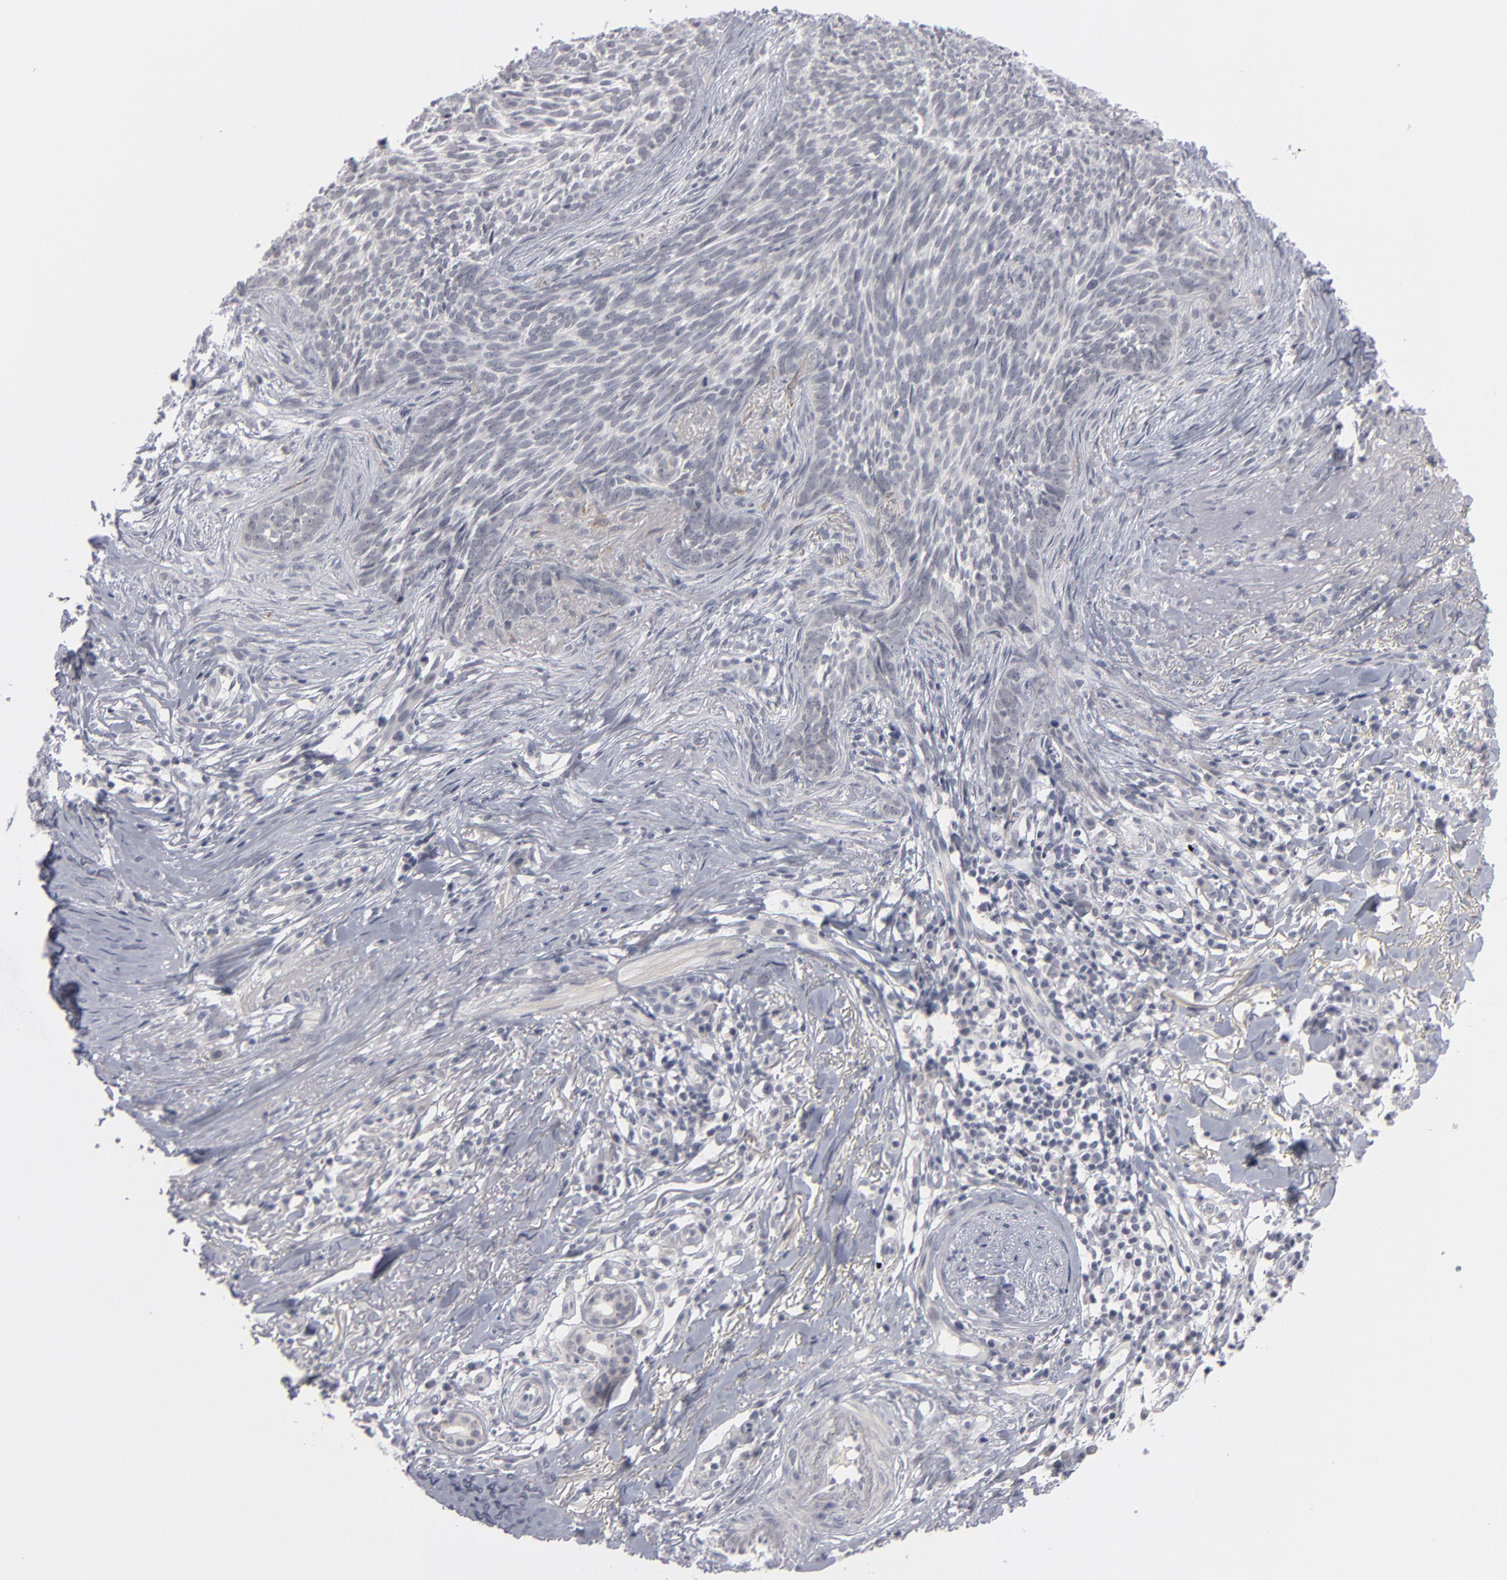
{"staining": {"intensity": "negative", "quantity": "none", "location": "none"}, "tissue": "skin cancer", "cell_type": "Tumor cells", "image_type": "cancer", "snomed": [{"axis": "morphology", "description": "Basal cell carcinoma"}, {"axis": "topography", "description": "Skin"}], "caption": "This is an immunohistochemistry histopathology image of skin basal cell carcinoma. There is no staining in tumor cells.", "gene": "KIAA1210", "patient": {"sex": "female", "age": 81}}